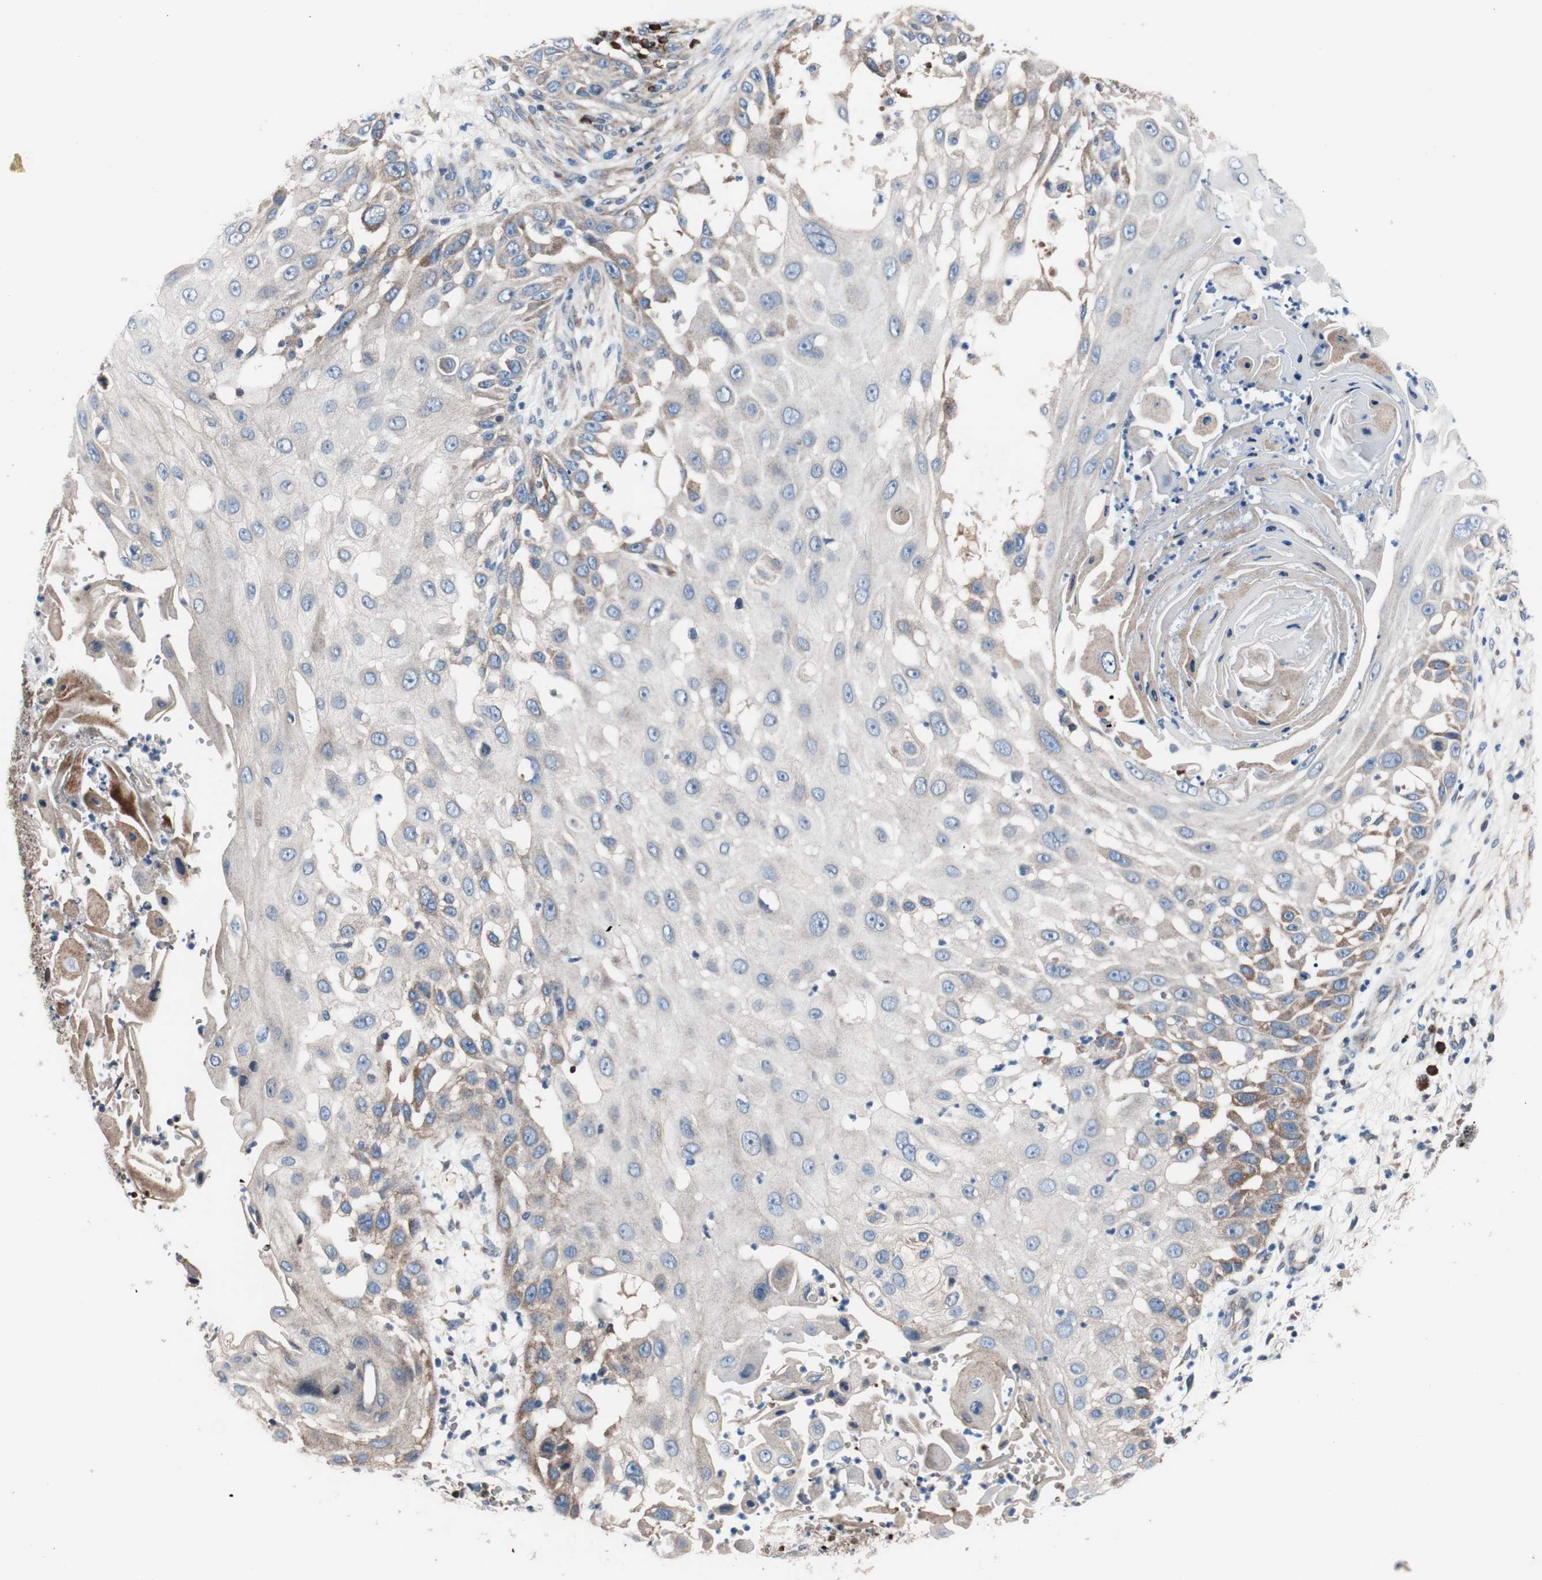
{"staining": {"intensity": "negative", "quantity": "none", "location": "none"}, "tissue": "skin cancer", "cell_type": "Tumor cells", "image_type": "cancer", "snomed": [{"axis": "morphology", "description": "Squamous cell carcinoma, NOS"}, {"axis": "topography", "description": "Skin"}], "caption": "This is a histopathology image of immunohistochemistry staining of squamous cell carcinoma (skin), which shows no expression in tumor cells. (DAB (3,3'-diaminobenzidine) IHC visualized using brightfield microscopy, high magnification).", "gene": "PRDX2", "patient": {"sex": "female", "age": 44}}